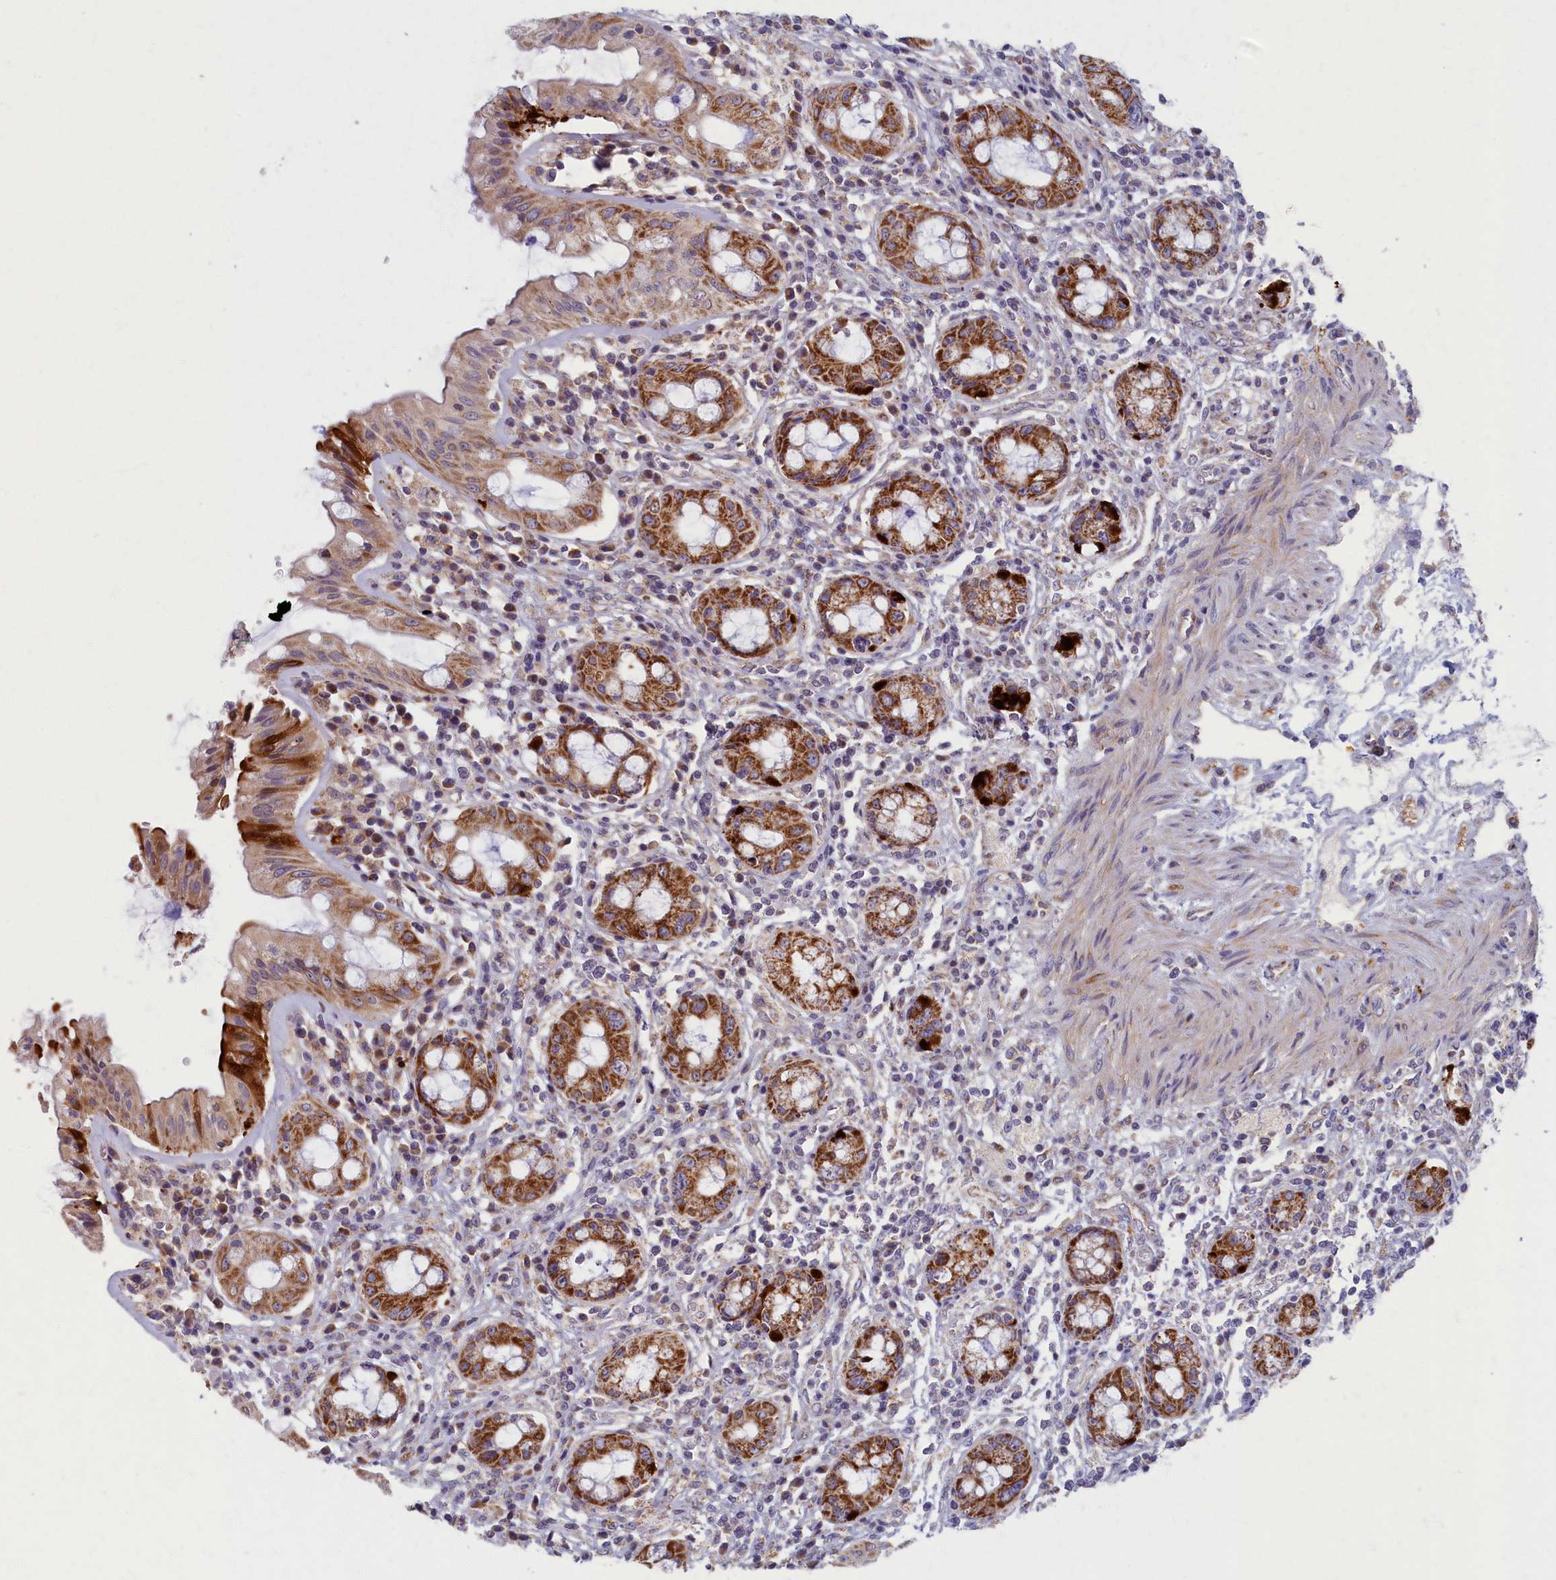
{"staining": {"intensity": "moderate", "quantity": ">75%", "location": "cytoplasmic/membranous"}, "tissue": "rectum", "cell_type": "Glandular cells", "image_type": "normal", "snomed": [{"axis": "morphology", "description": "Normal tissue, NOS"}, {"axis": "topography", "description": "Rectum"}], "caption": "The image demonstrates a brown stain indicating the presence of a protein in the cytoplasmic/membranous of glandular cells in rectum. The staining was performed using DAB to visualize the protein expression in brown, while the nuclei were stained in blue with hematoxylin (Magnification: 20x).", "gene": "MRPS25", "patient": {"sex": "female", "age": 57}}